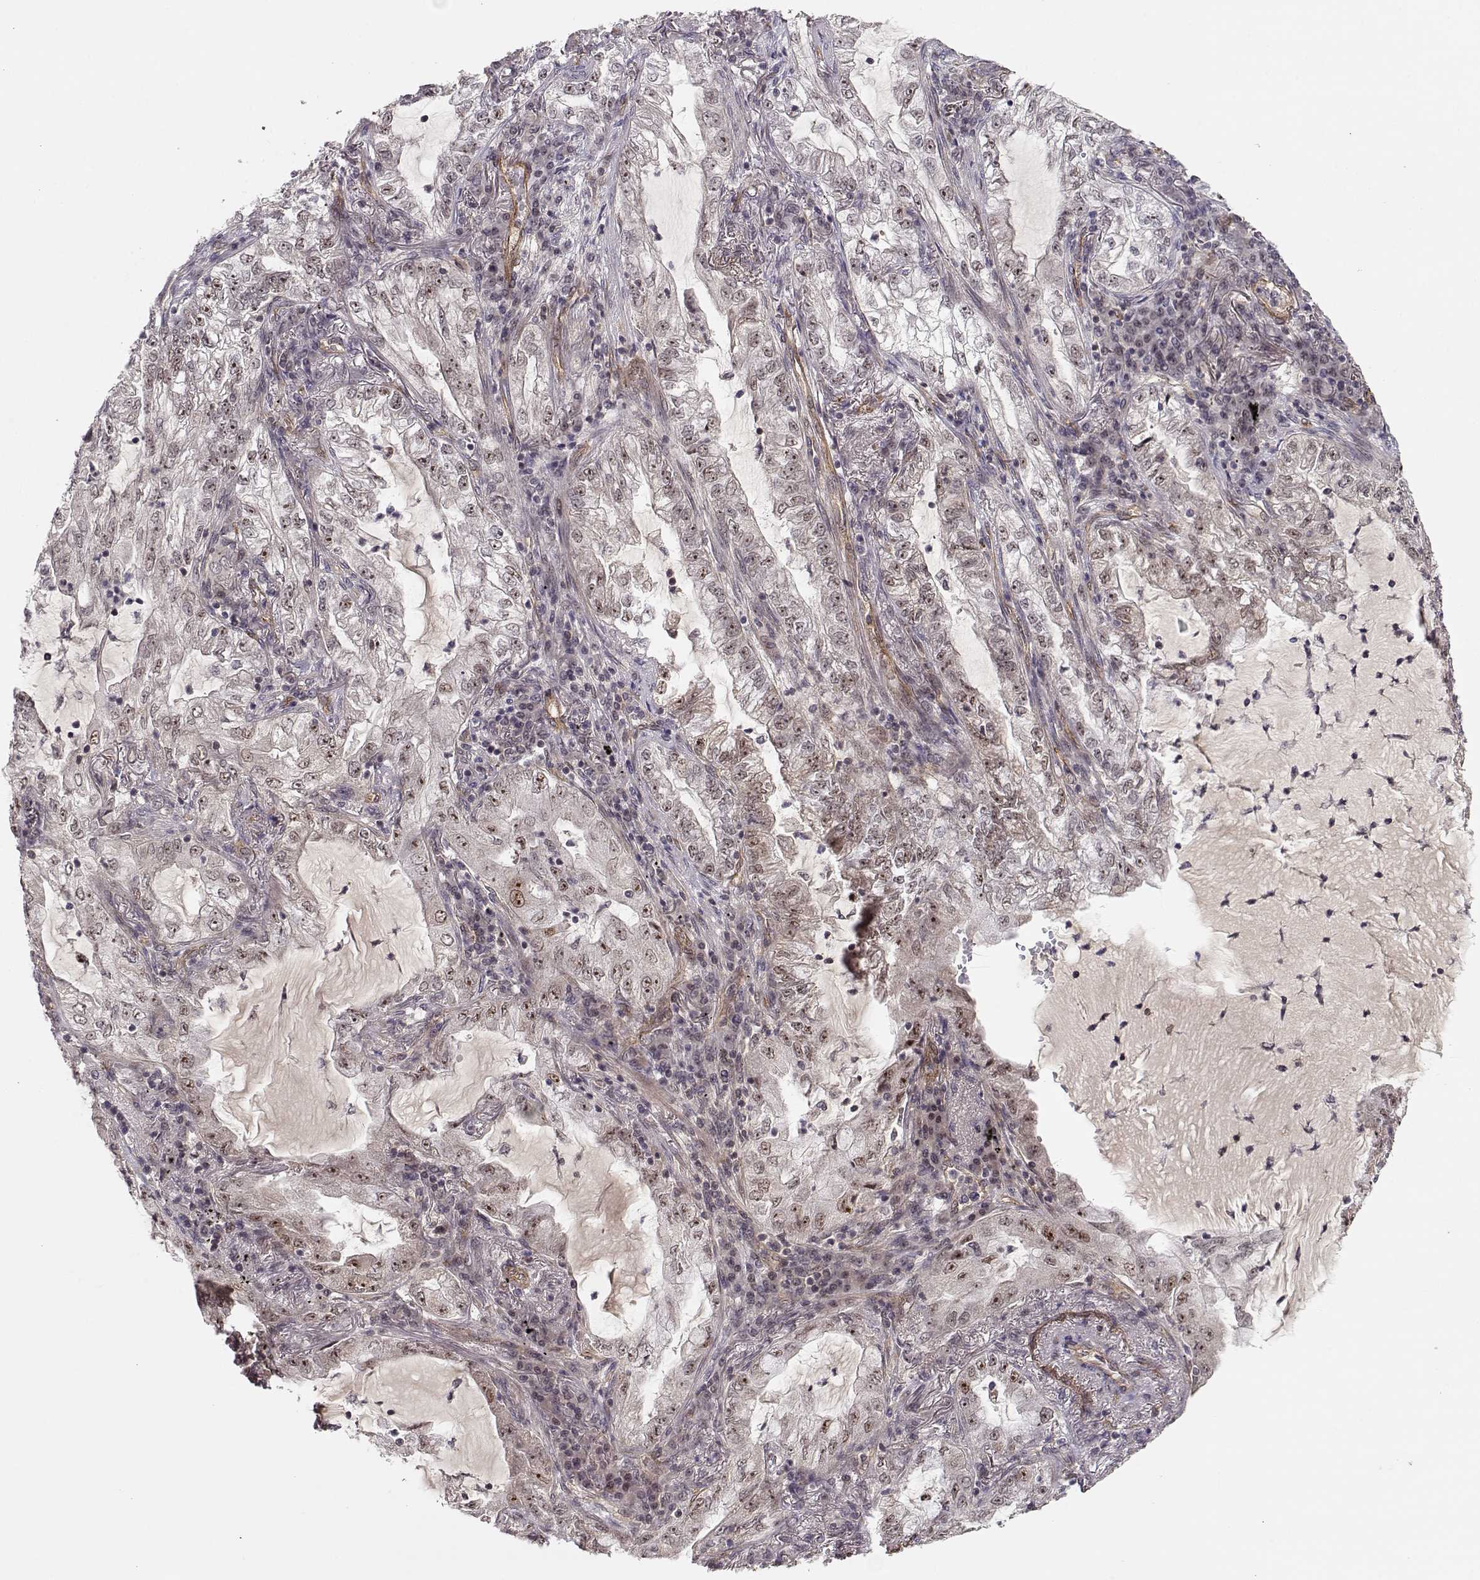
{"staining": {"intensity": "moderate", "quantity": "<25%", "location": "nuclear"}, "tissue": "lung cancer", "cell_type": "Tumor cells", "image_type": "cancer", "snomed": [{"axis": "morphology", "description": "Adenocarcinoma, NOS"}, {"axis": "topography", "description": "Lung"}], "caption": "This histopathology image displays lung cancer stained with immunohistochemistry (IHC) to label a protein in brown. The nuclear of tumor cells show moderate positivity for the protein. Nuclei are counter-stained blue.", "gene": "CIR1", "patient": {"sex": "female", "age": 73}}